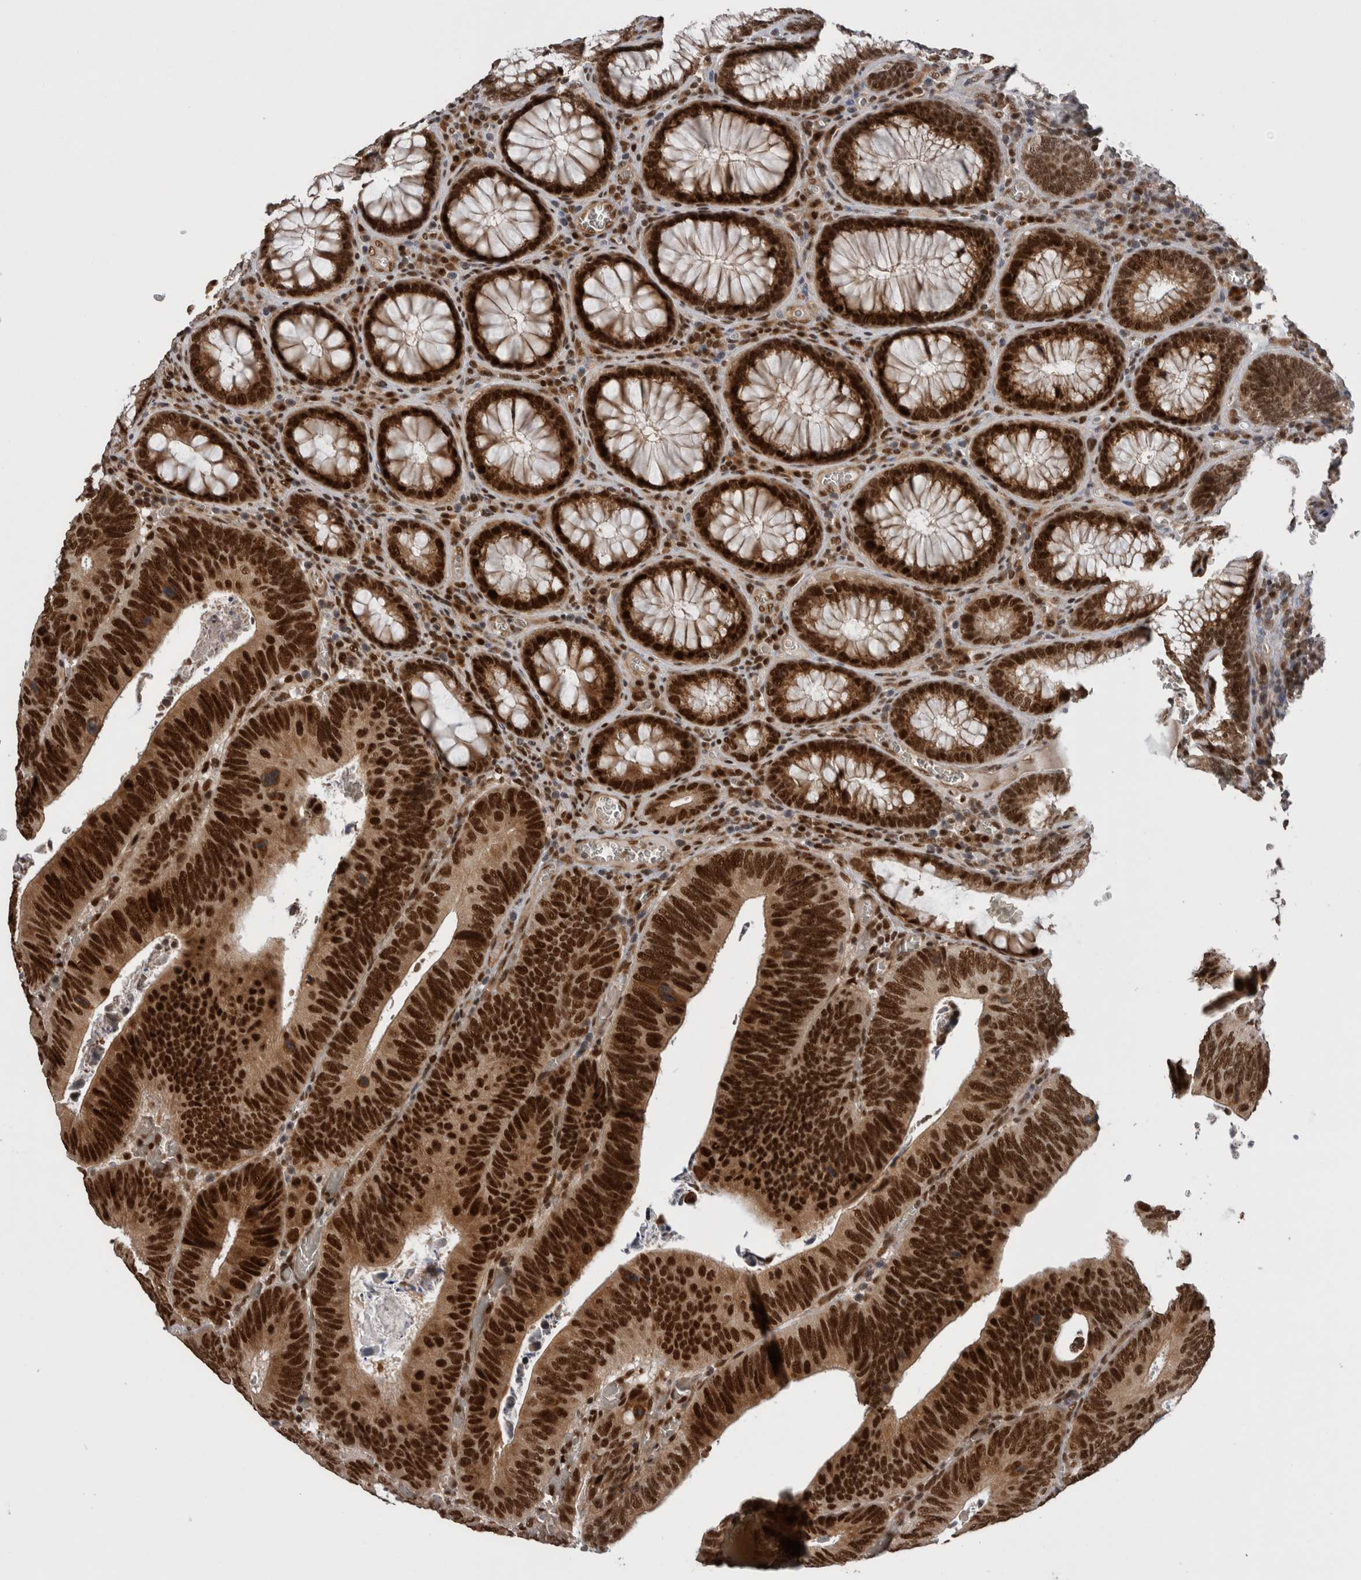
{"staining": {"intensity": "strong", "quantity": ">75%", "location": "nuclear"}, "tissue": "colorectal cancer", "cell_type": "Tumor cells", "image_type": "cancer", "snomed": [{"axis": "morphology", "description": "Inflammation, NOS"}, {"axis": "morphology", "description": "Adenocarcinoma, NOS"}, {"axis": "topography", "description": "Colon"}], "caption": "An immunohistochemistry image of tumor tissue is shown. Protein staining in brown labels strong nuclear positivity in colorectal adenocarcinoma within tumor cells.", "gene": "CPSF2", "patient": {"sex": "male", "age": 72}}